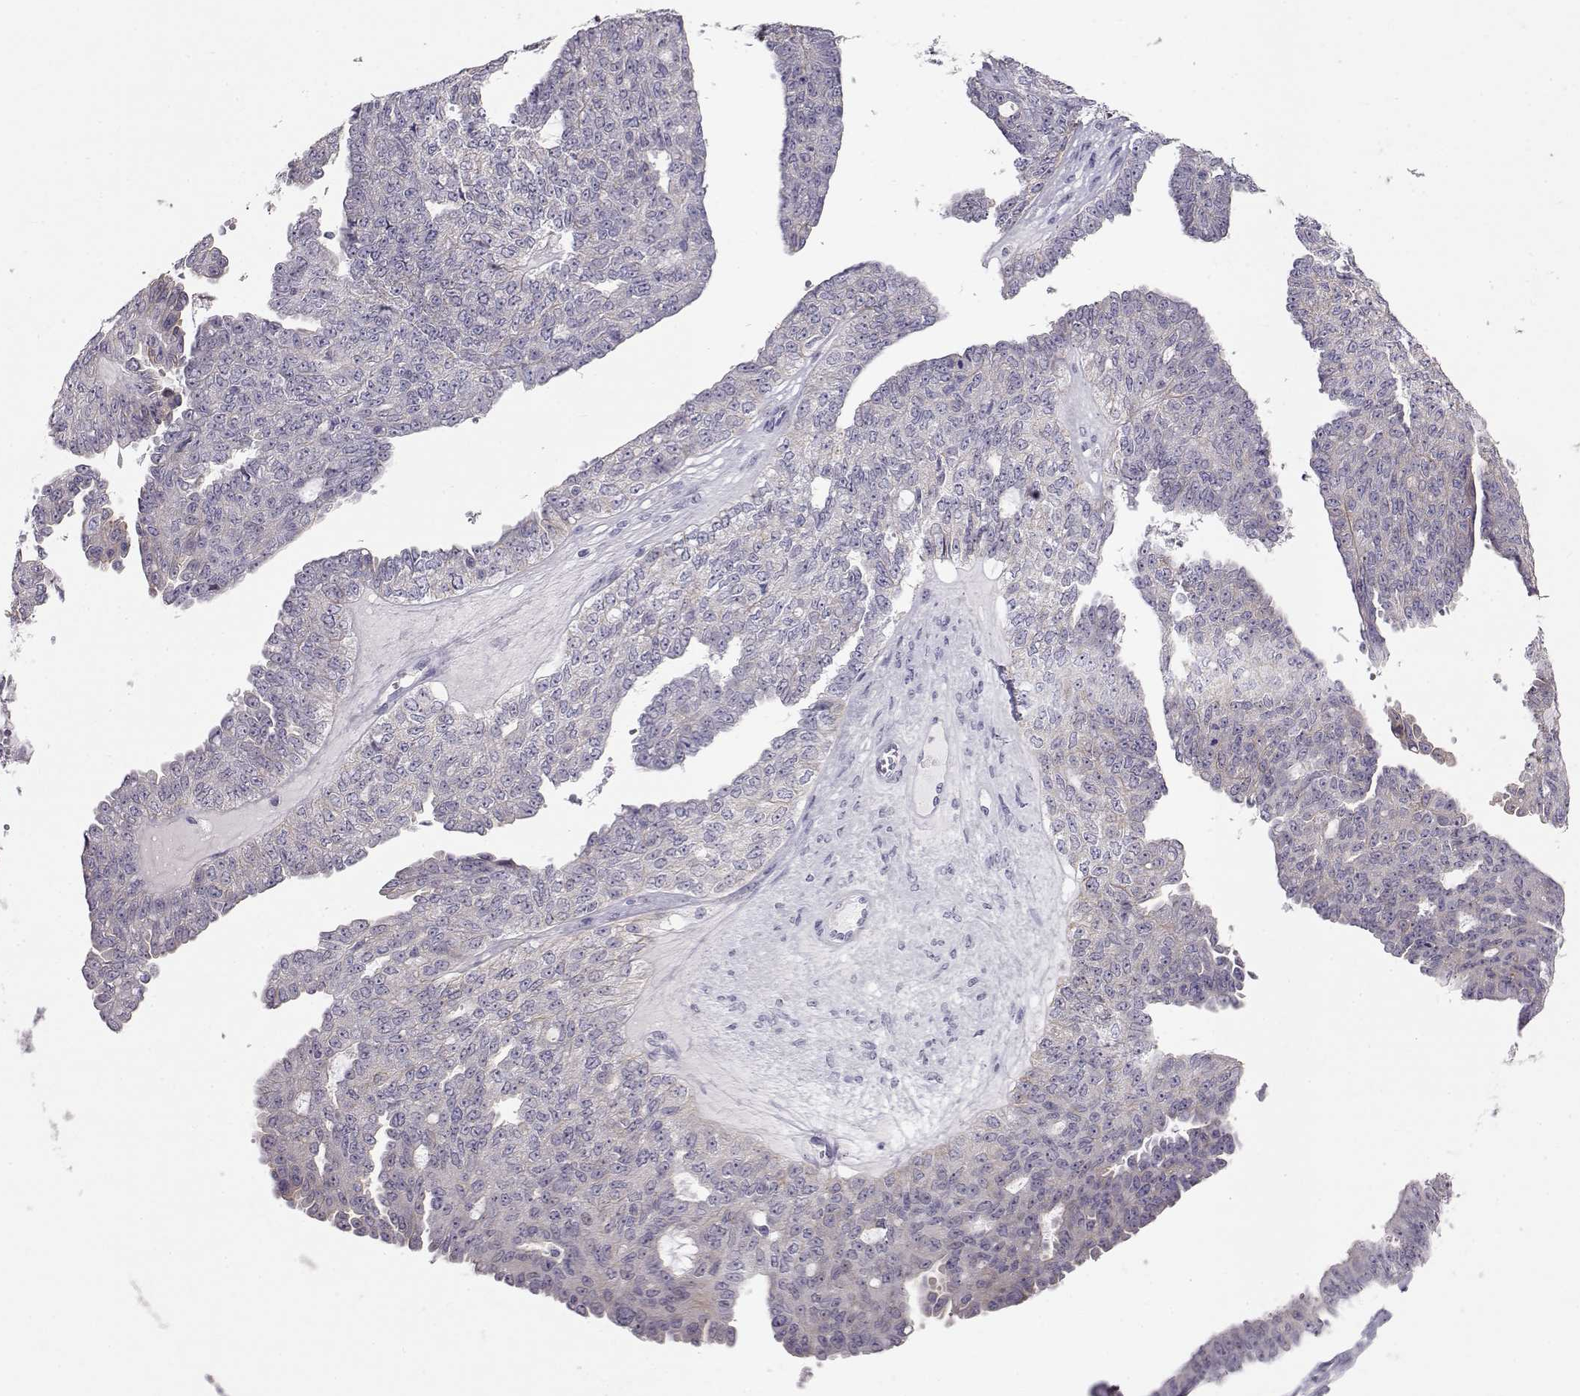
{"staining": {"intensity": "negative", "quantity": "none", "location": "none"}, "tissue": "ovarian cancer", "cell_type": "Tumor cells", "image_type": "cancer", "snomed": [{"axis": "morphology", "description": "Cystadenocarcinoma, serous, NOS"}, {"axis": "topography", "description": "Ovary"}], "caption": "Immunohistochemistry photomicrograph of neoplastic tissue: serous cystadenocarcinoma (ovarian) stained with DAB displays no significant protein staining in tumor cells.", "gene": "RD3", "patient": {"sex": "female", "age": 71}}